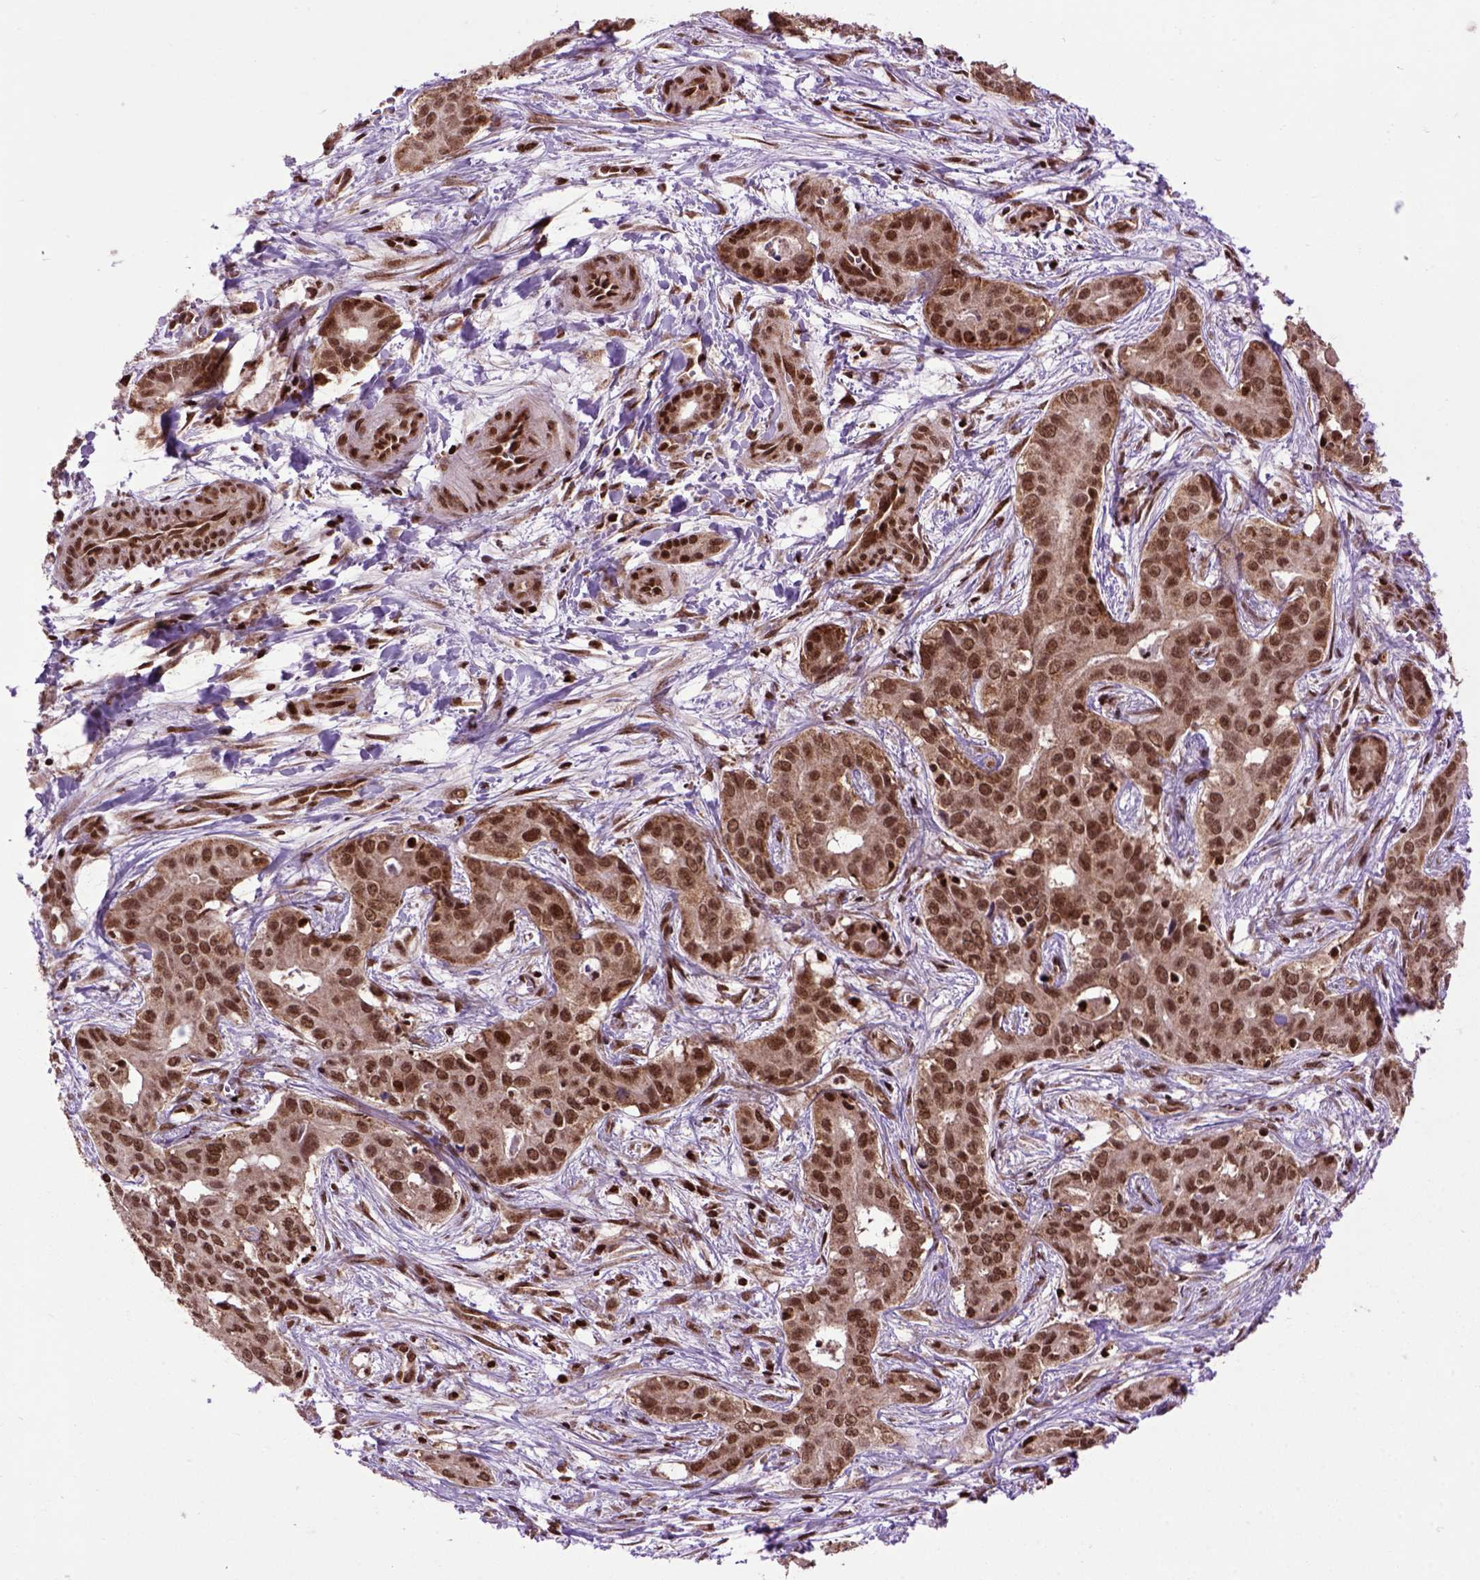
{"staining": {"intensity": "strong", "quantity": ">75%", "location": "nuclear"}, "tissue": "liver cancer", "cell_type": "Tumor cells", "image_type": "cancer", "snomed": [{"axis": "morphology", "description": "Cholangiocarcinoma"}, {"axis": "topography", "description": "Liver"}], "caption": "Strong nuclear staining is appreciated in approximately >75% of tumor cells in liver cancer (cholangiocarcinoma). Using DAB (brown) and hematoxylin (blue) stains, captured at high magnification using brightfield microscopy.", "gene": "CELF1", "patient": {"sex": "female", "age": 65}}